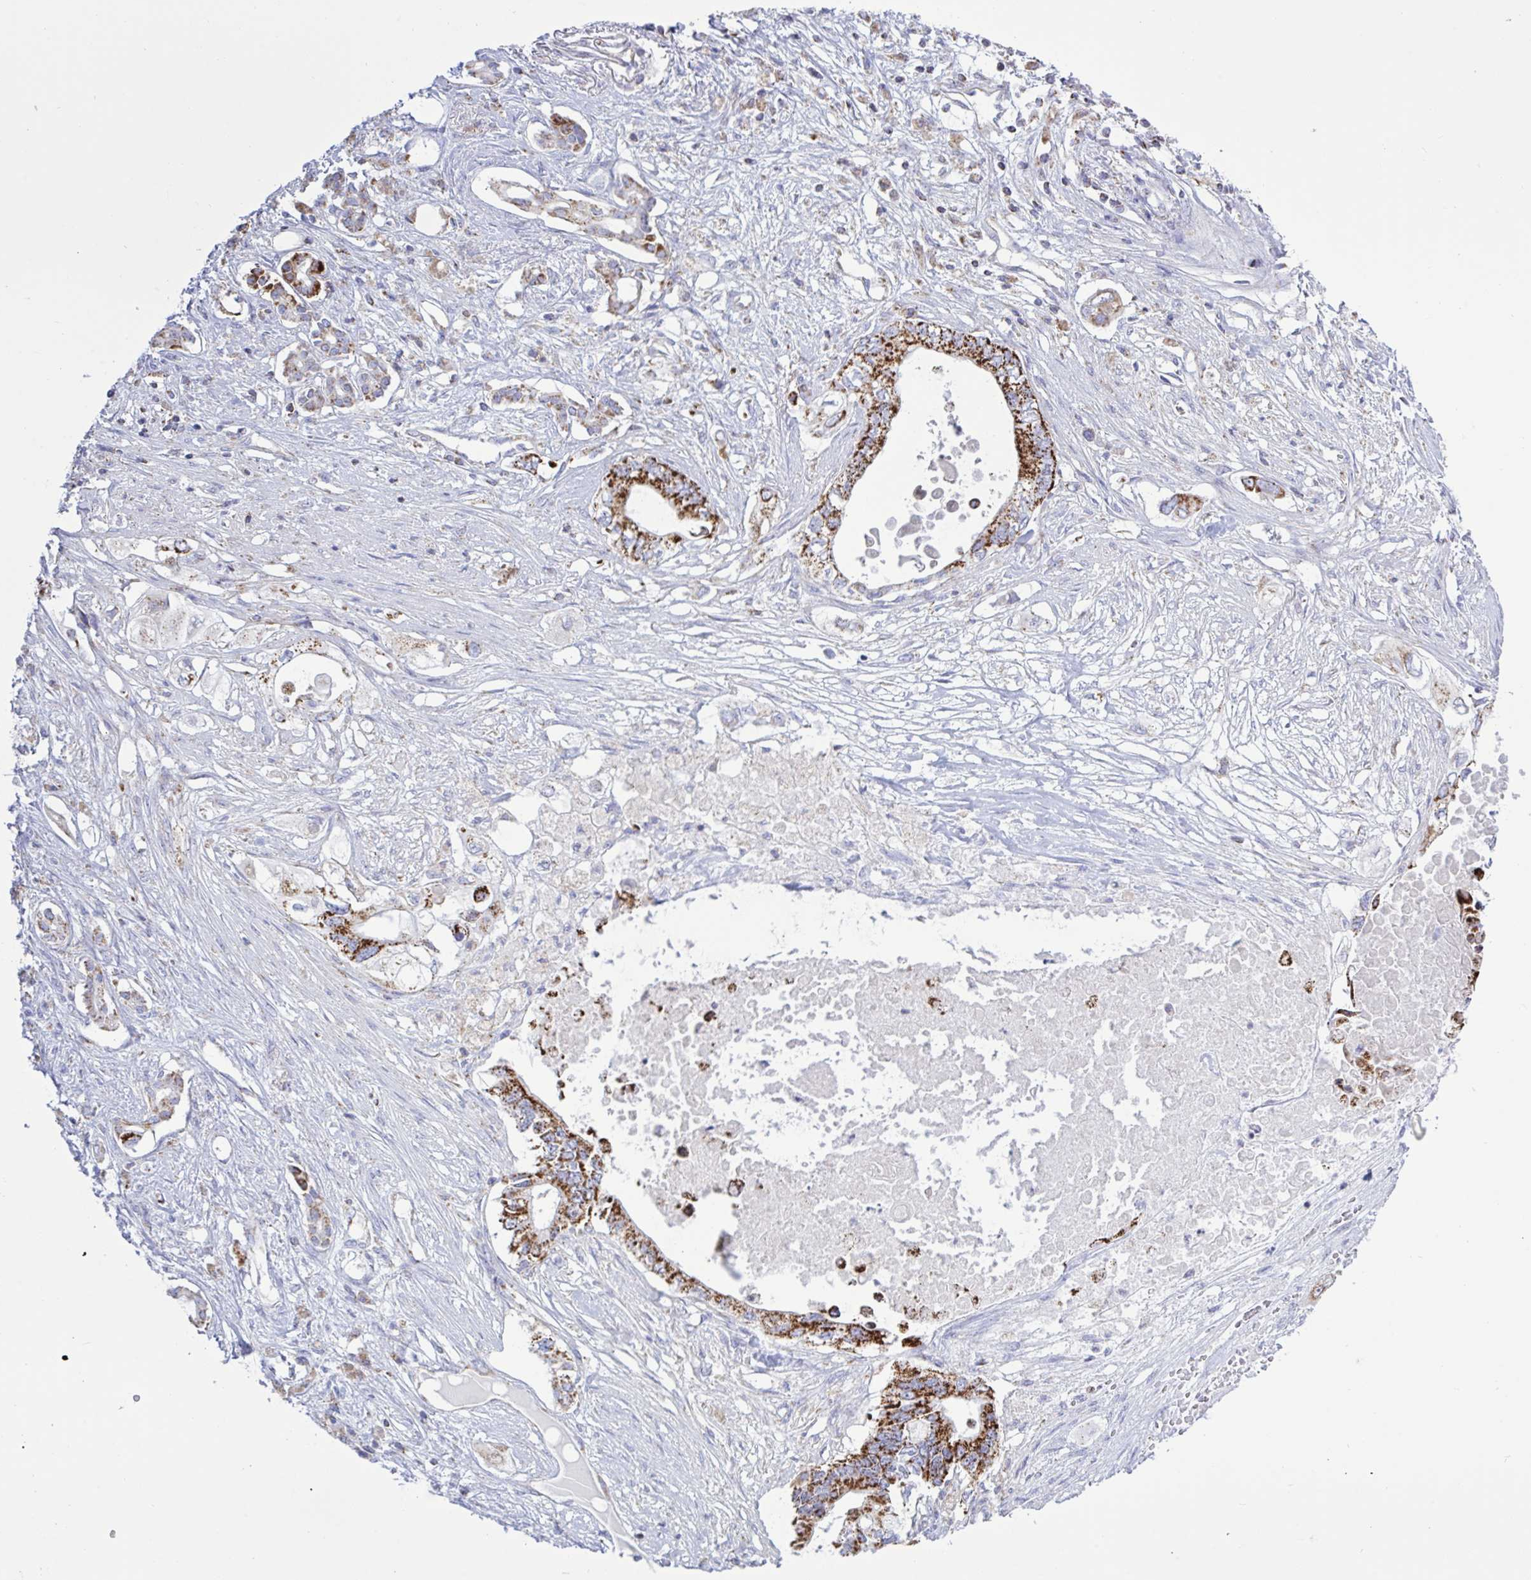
{"staining": {"intensity": "strong", "quantity": "25%-75%", "location": "cytoplasmic/membranous"}, "tissue": "pancreatic cancer", "cell_type": "Tumor cells", "image_type": "cancer", "snomed": [{"axis": "morphology", "description": "Adenocarcinoma, NOS"}, {"axis": "topography", "description": "Pancreas"}], "caption": "This is an image of immunohistochemistry staining of pancreatic cancer (adenocarcinoma), which shows strong expression in the cytoplasmic/membranous of tumor cells.", "gene": "HSPE1", "patient": {"sex": "female", "age": 63}}